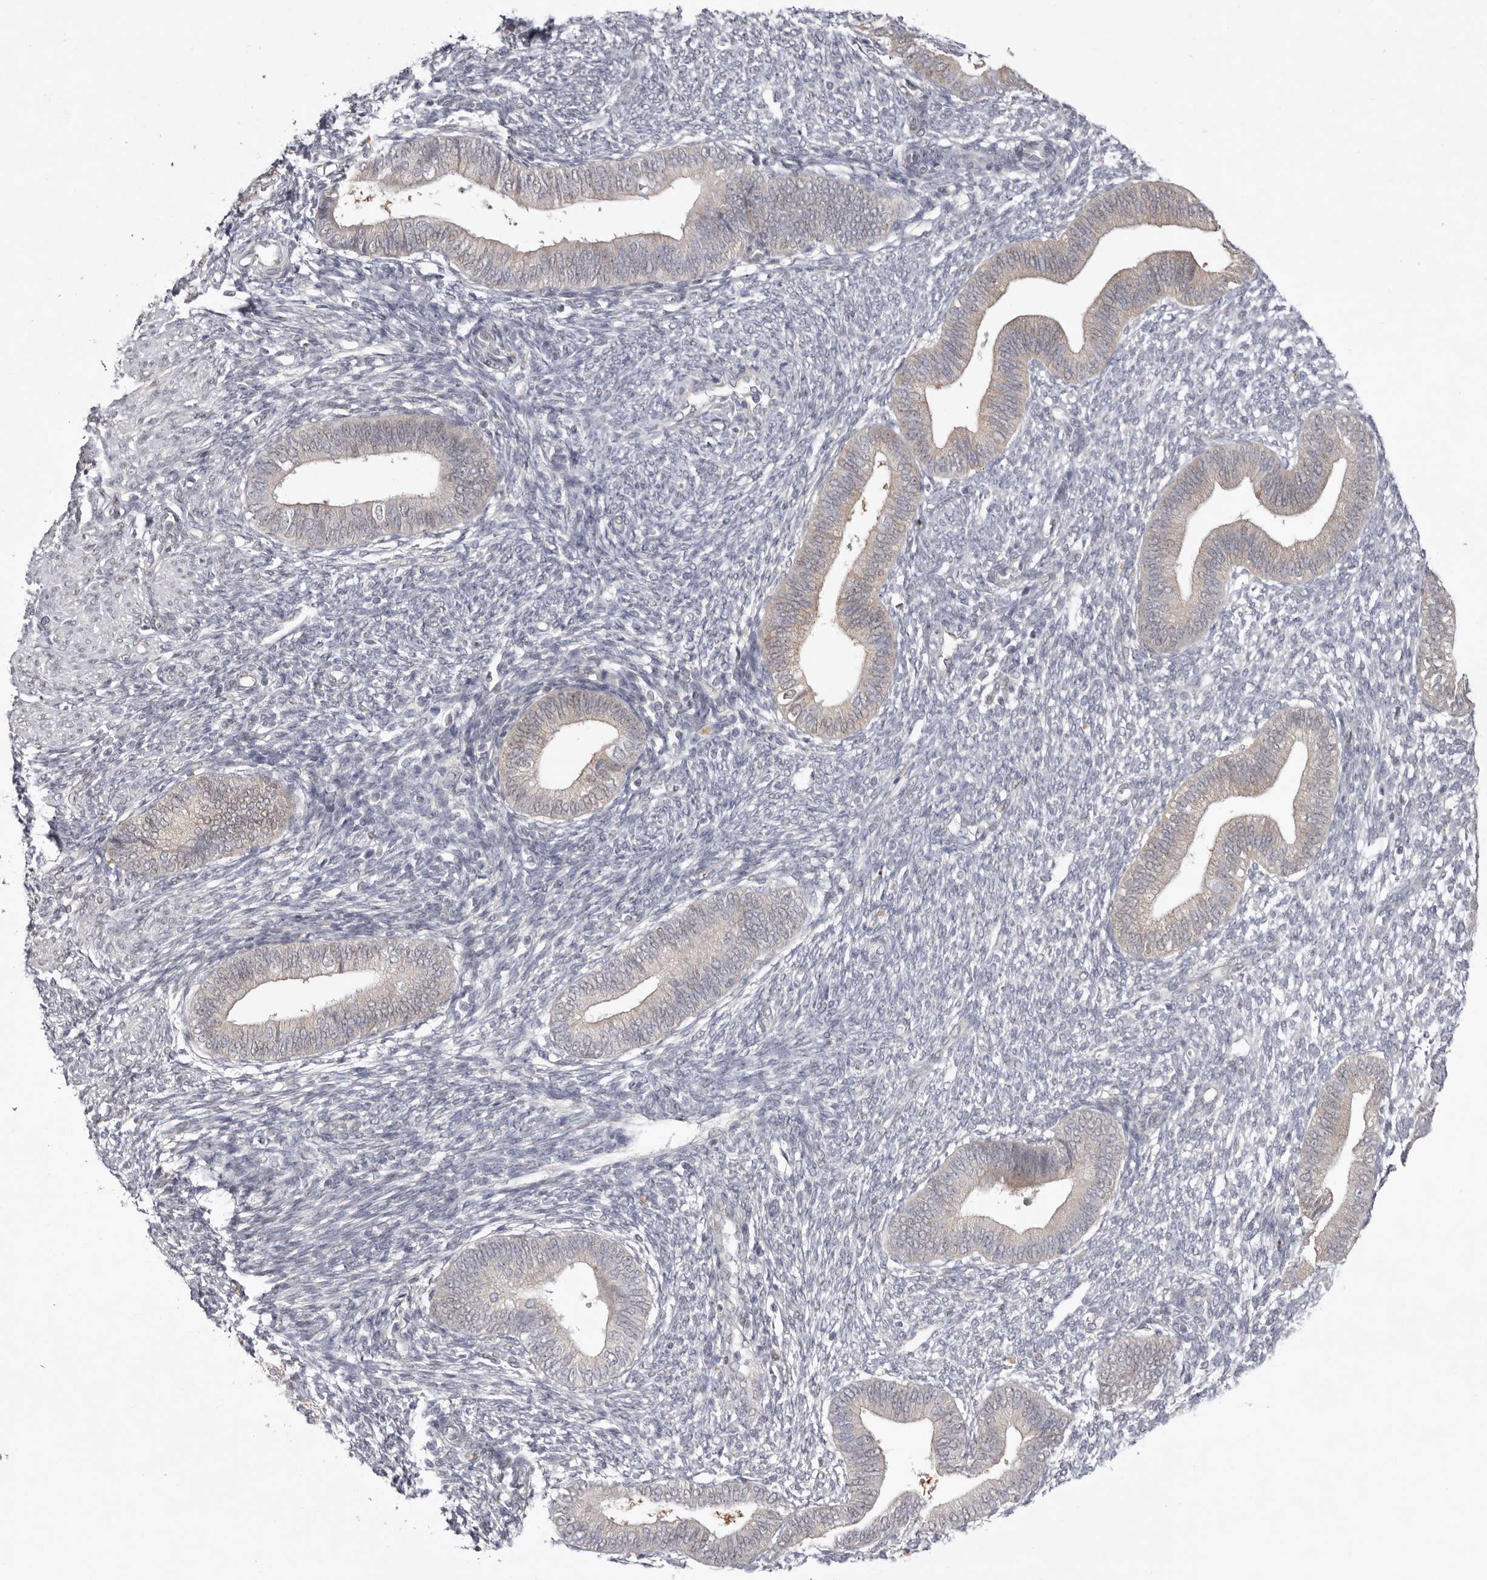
{"staining": {"intensity": "negative", "quantity": "none", "location": "none"}, "tissue": "endometrium", "cell_type": "Cells in endometrial stroma", "image_type": "normal", "snomed": [{"axis": "morphology", "description": "Normal tissue, NOS"}, {"axis": "topography", "description": "Endometrium"}], "caption": "A high-resolution histopathology image shows immunohistochemistry (IHC) staining of normal endometrium, which demonstrates no significant expression in cells in endometrial stroma.", "gene": "TADA1", "patient": {"sex": "female", "age": 46}}